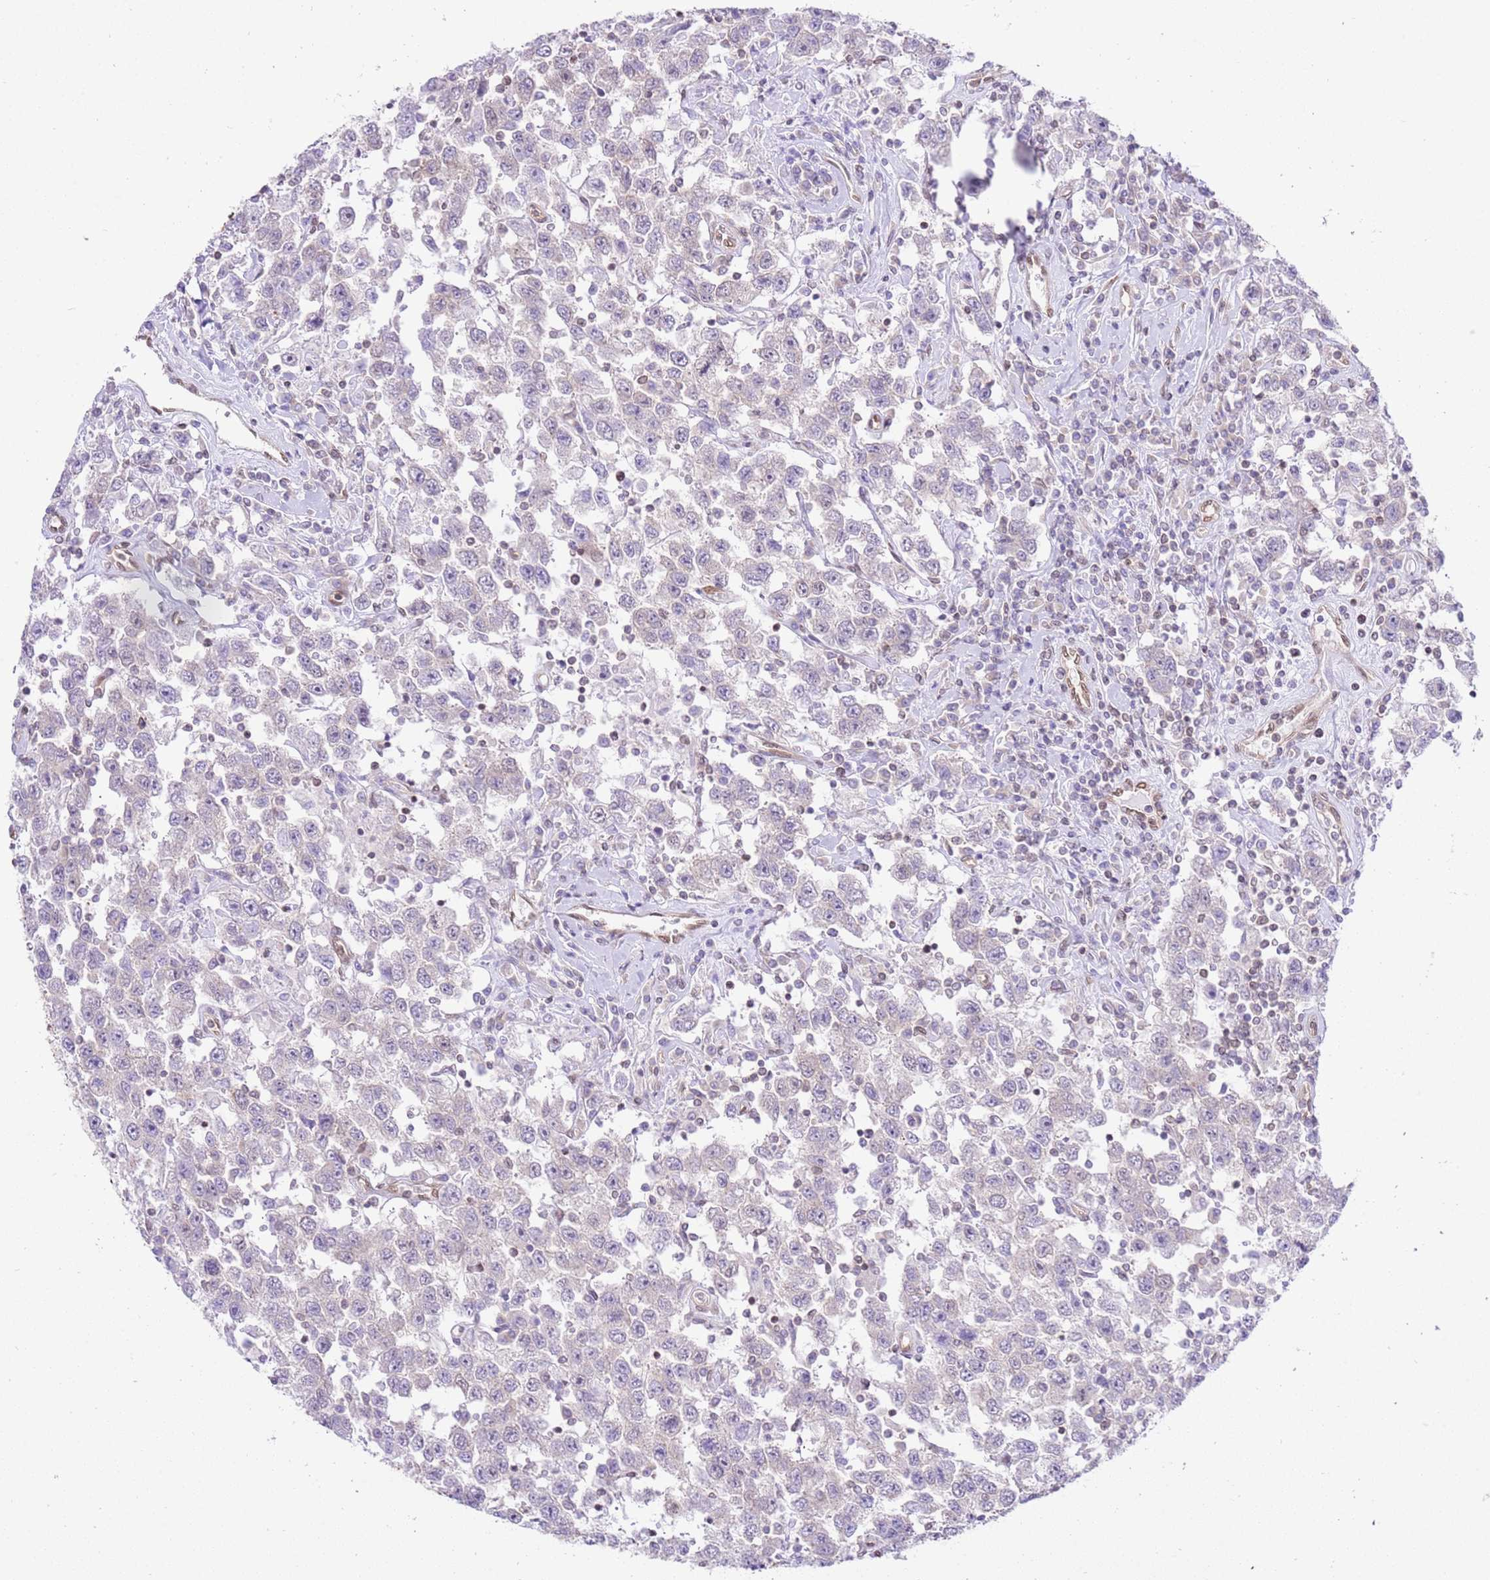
{"staining": {"intensity": "negative", "quantity": "none", "location": "none"}, "tissue": "testis cancer", "cell_type": "Tumor cells", "image_type": "cancer", "snomed": [{"axis": "morphology", "description": "Seminoma, NOS"}, {"axis": "topography", "description": "Testis"}], "caption": "An immunohistochemistry histopathology image of testis seminoma is shown. There is no staining in tumor cells of testis seminoma.", "gene": "TRIM37", "patient": {"sex": "male", "age": 41}}